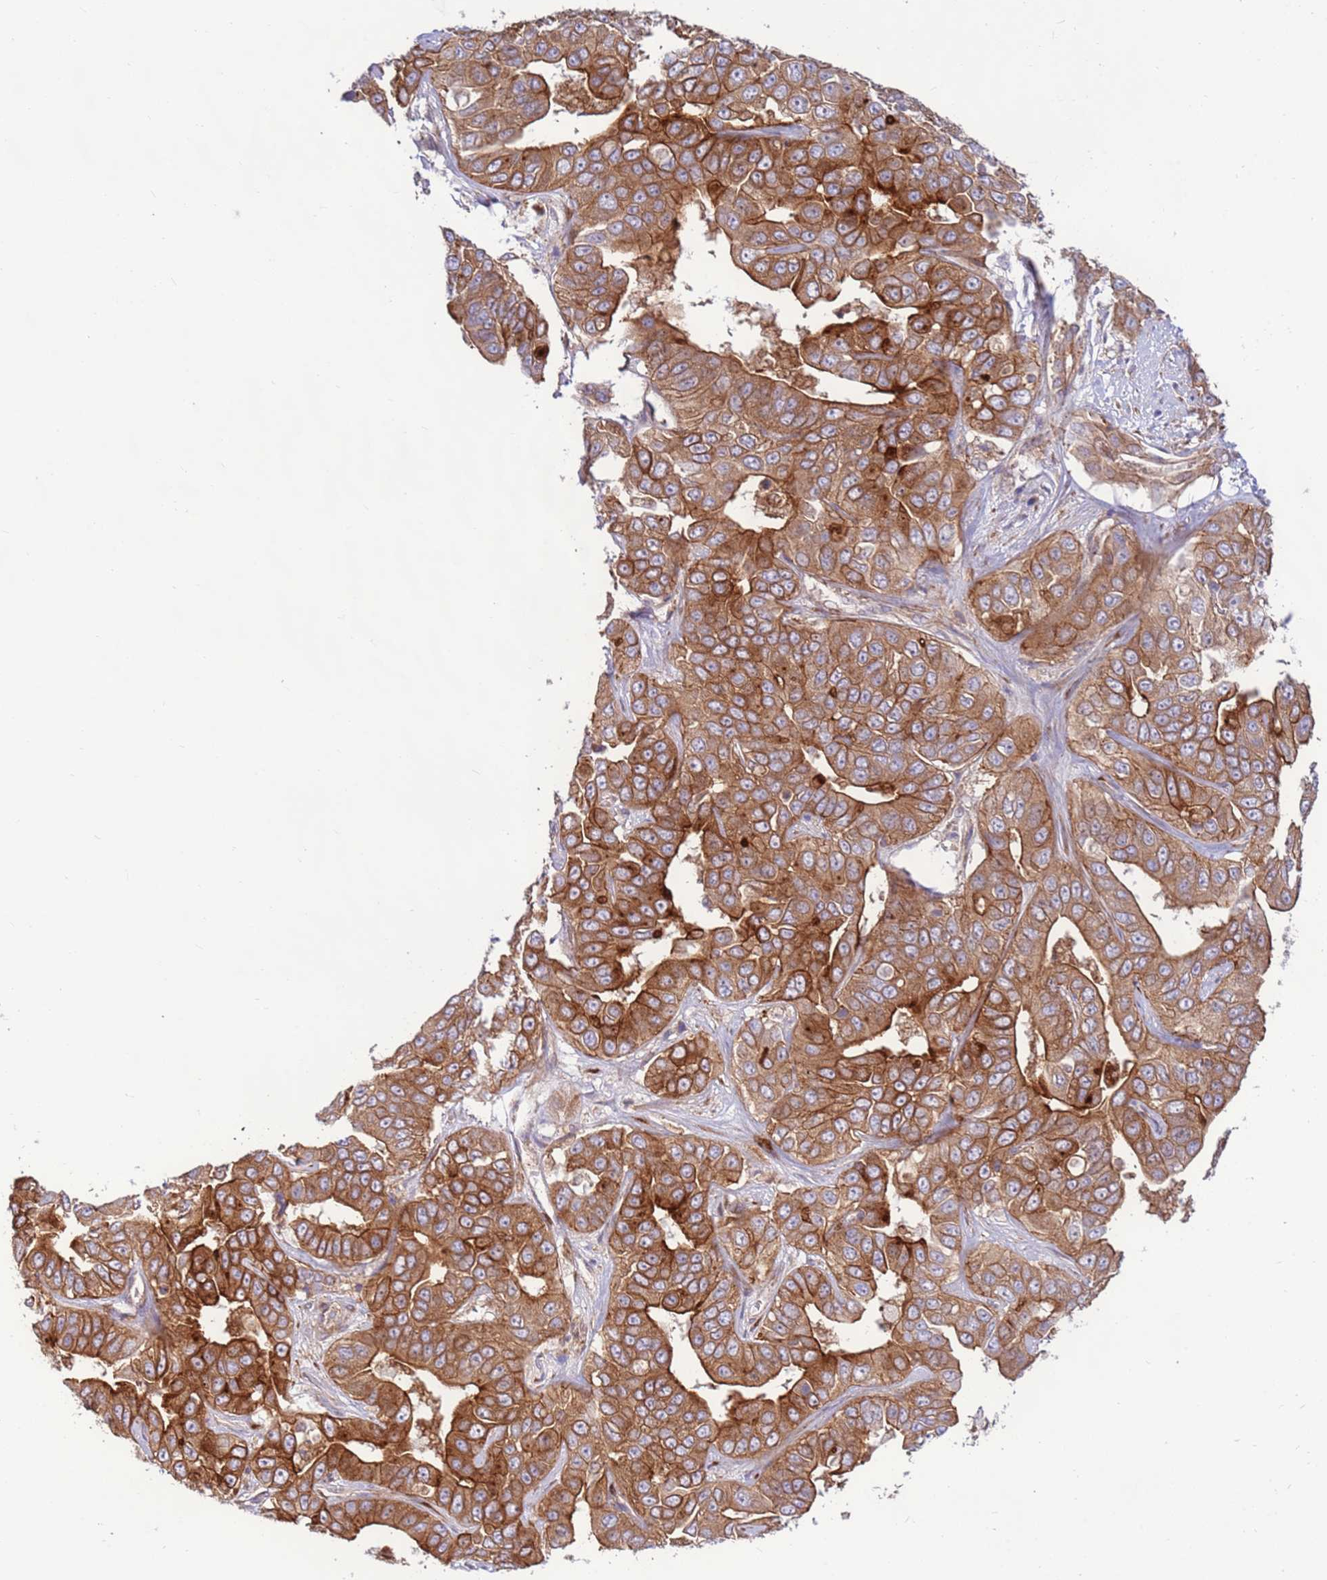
{"staining": {"intensity": "strong", "quantity": ">75%", "location": "cytoplasmic/membranous"}, "tissue": "liver cancer", "cell_type": "Tumor cells", "image_type": "cancer", "snomed": [{"axis": "morphology", "description": "Cholangiocarcinoma"}, {"axis": "topography", "description": "Liver"}], "caption": "Immunohistochemical staining of human liver cholangiocarcinoma reveals strong cytoplasmic/membranous protein staining in about >75% of tumor cells.", "gene": "DDX19B", "patient": {"sex": "female", "age": 52}}